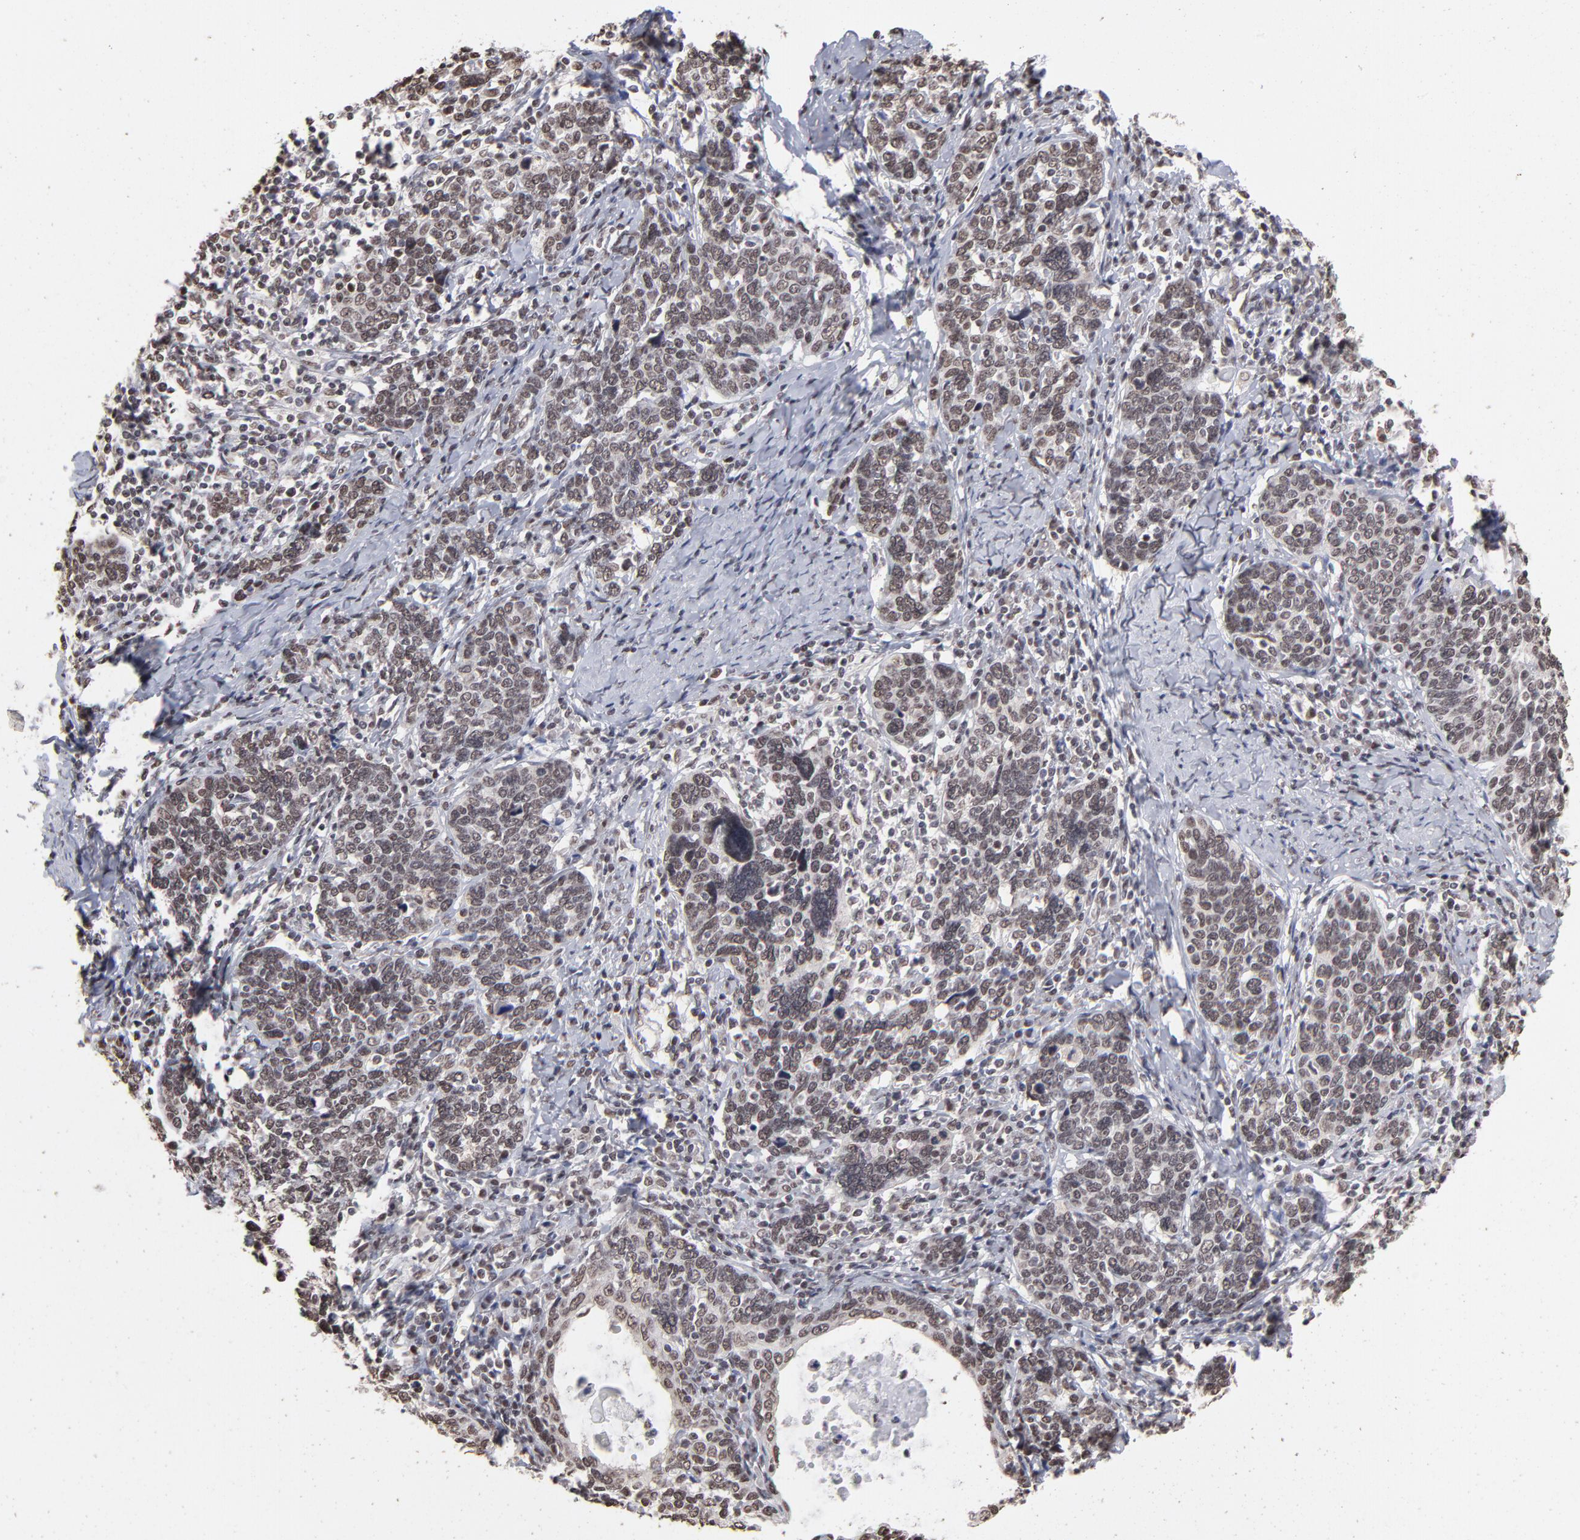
{"staining": {"intensity": "weak", "quantity": "<25%", "location": "nuclear"}, "tissue": "cervical cancer", "cell_type": "Tumor cells", "image_type": "cancer", "snomed": [{"axis": "morphology", "description": "Squamous cell carcinoma, NOS"}, {"axis": "topography", "description": "Cervix"}], "caption": "Cervical cancer was stained to show a protein in brown. There is no significant expression in tumor cells. (Brightfield microscopy of DAB (3,3'-diaminobenzidine) immunohistochemistry at high magnification).", "gene": "ZNF3", "patient": {"sex": "female", "age": 41}}